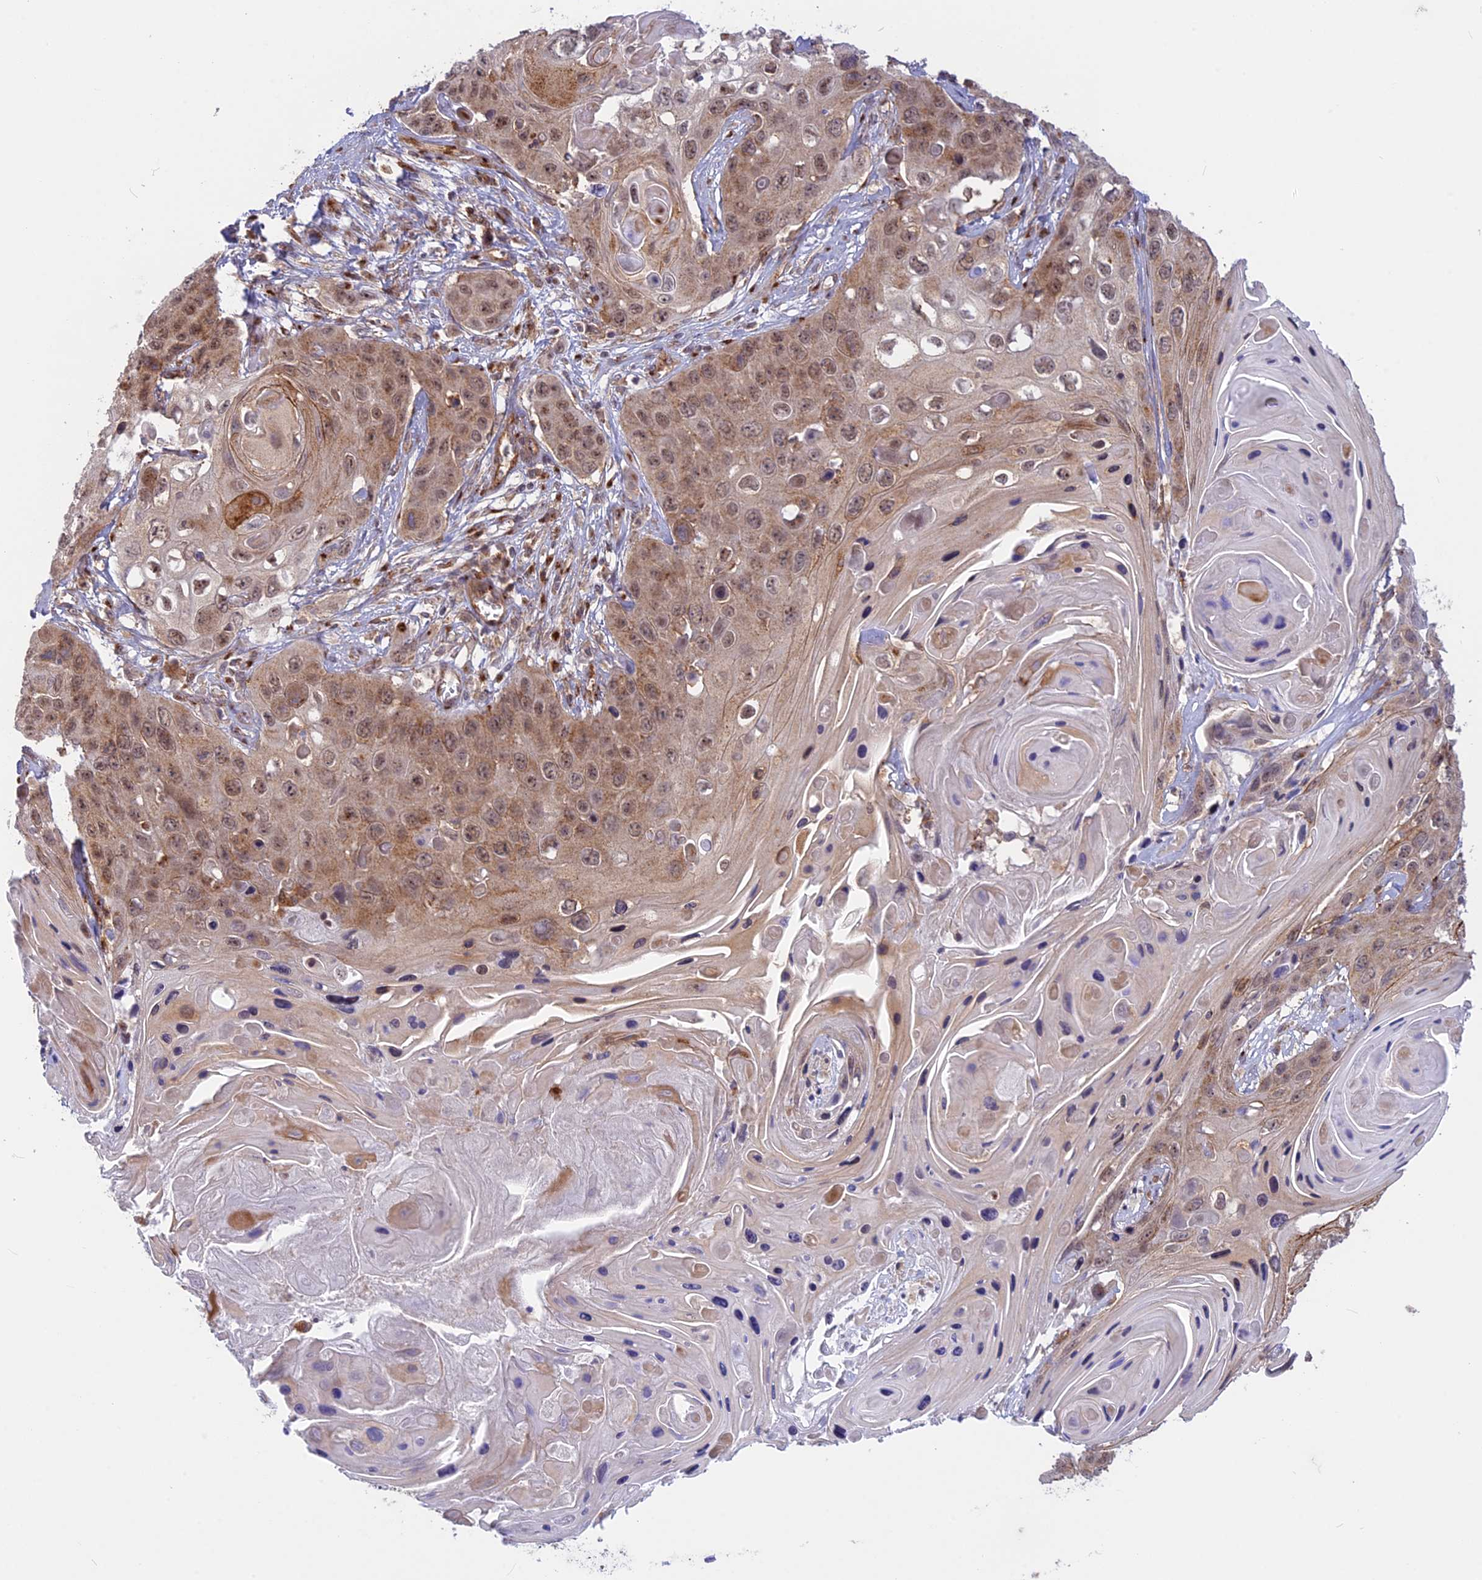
{"staining": {"intensity": "moderate", "quantity": ">75%", "location": "cytoplasmic/membranous"}, "tissue": "skin cancer", "cell_type": "Tumor cells", "image_type": "cancer", "snomed": [{"axis": "morphology", "description": "Squamous cell carcinoma, NOS"}, {"axis": "topography", "description": "Skin"}], "caption": "Human skin squamous cell carcinoma stained with a protein marker displays moderate staining in tumor cells.", "gene": "CLINT1", "patient": {"sex": "male", "age": 55}}